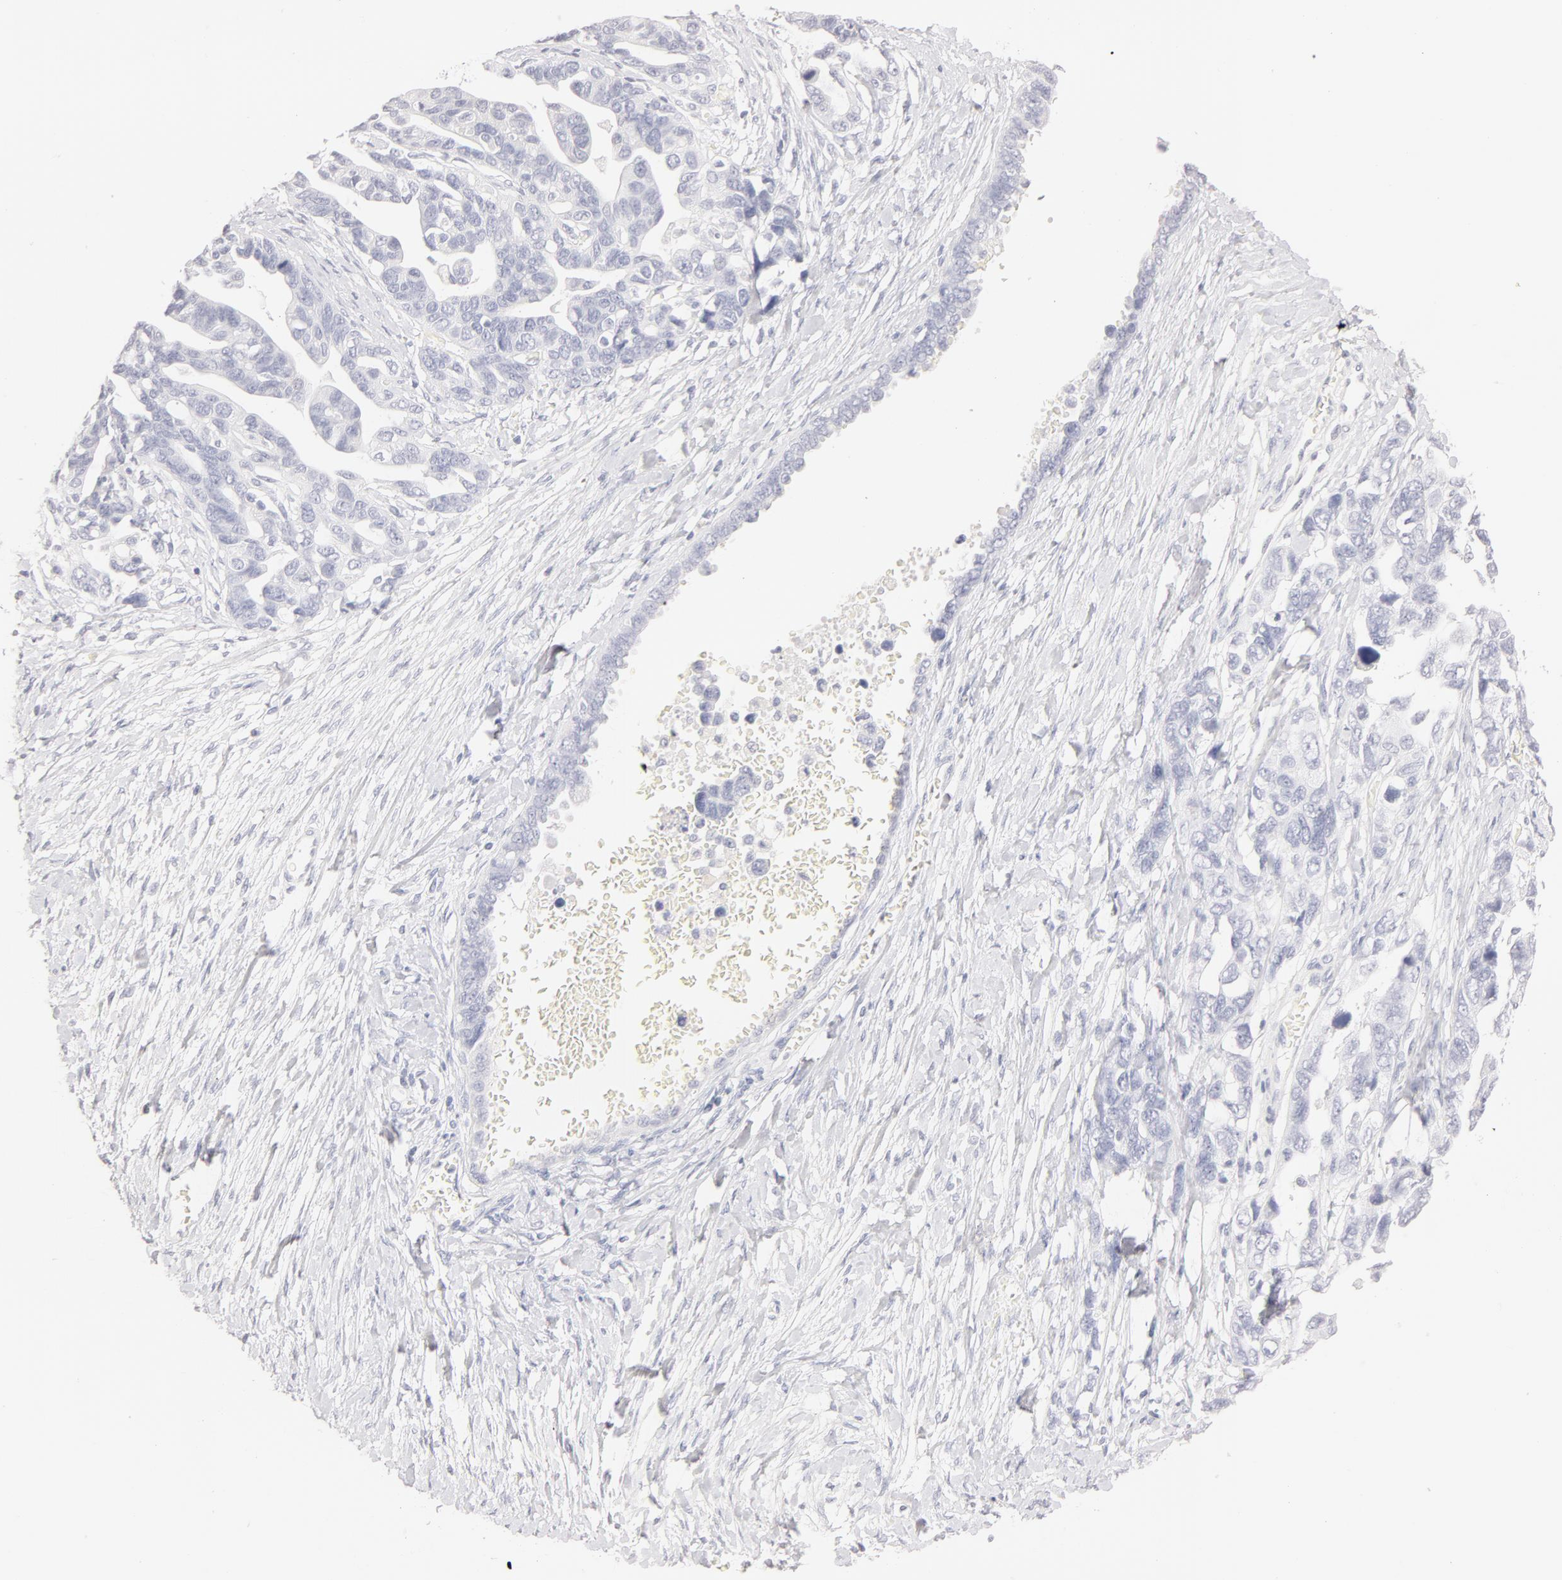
{"staining": {"intensity": "negative", "quantity": "none", "location": "none"}, "tissue": "ovarian cancer", "cell_type": "Tumor cells", "image_type": "cancer", "snomed": [{"axis": "morphology", "description": "Cystadenocarcinoma, serous, NOS"}, {"axis": "topography", "description": "Ovary"}], "caption": "Immunohistochemistry (IHC) of human ovarian serous cystadenocarcinoma displays no expression in tumor cells.", "gene": "LGALS7B", "patient": {"sex": "female", "age": 69}}